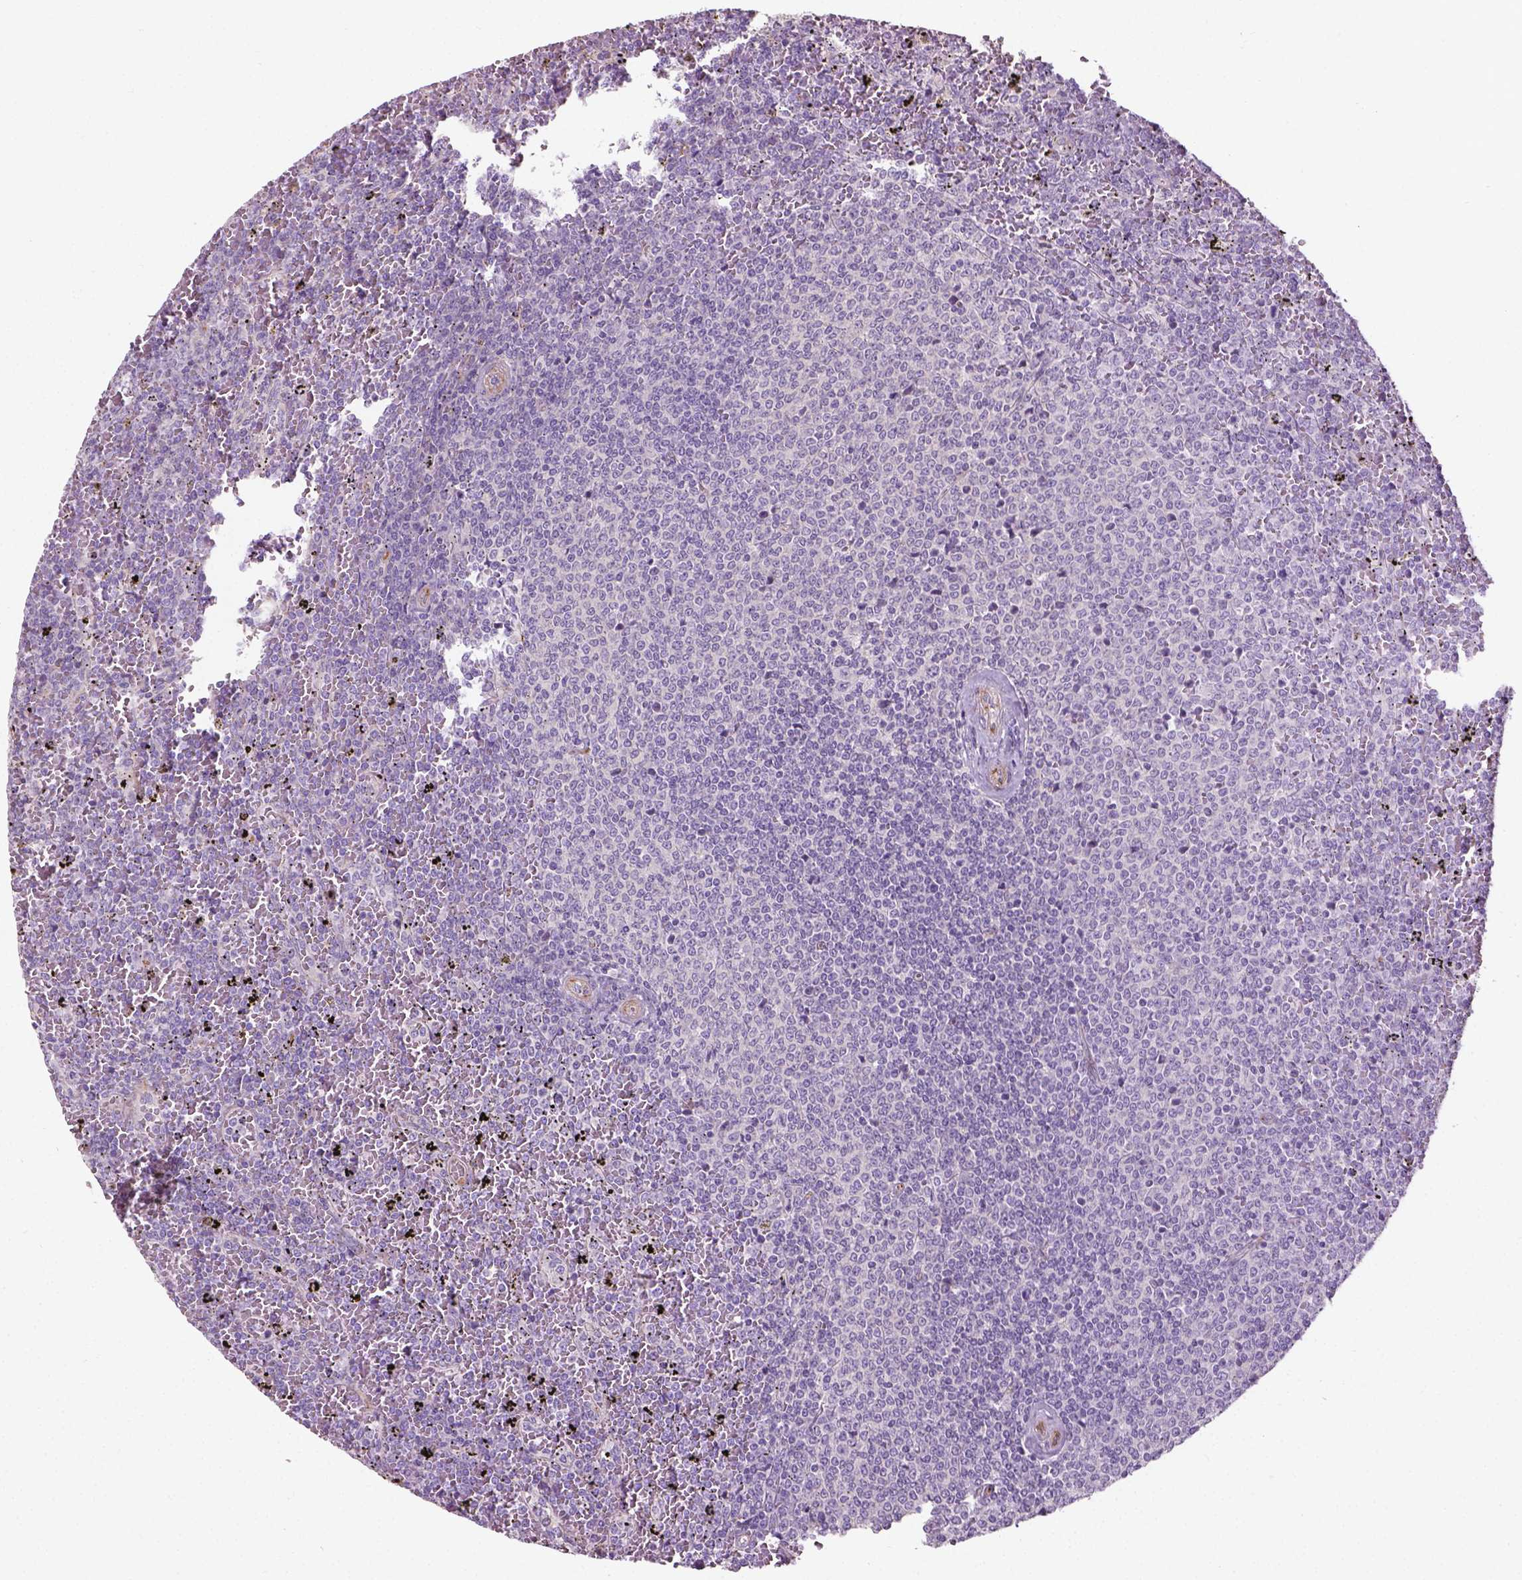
{"staining": {"intensity": "negative", "quantity": "none", "location": "none"}, "tissue": "lymphoma", "cell_type": "Tumor cells", "image_type": "cancer", "snomed": [{"axis": "morphology", "description": "Malignant lymphoma, non-Hodgkin's type, Low grade"}, {"axis": "topography", "description": "Spleen"}], "caption": "Malignant lymphoma, non-Hodgkin's type (low-grade) stained for a protein using immunohistochemistry (IHC) reveals no expression tumor cells.", "gene": "PKP3", "patient": {"sex": "female", "age": 77}}